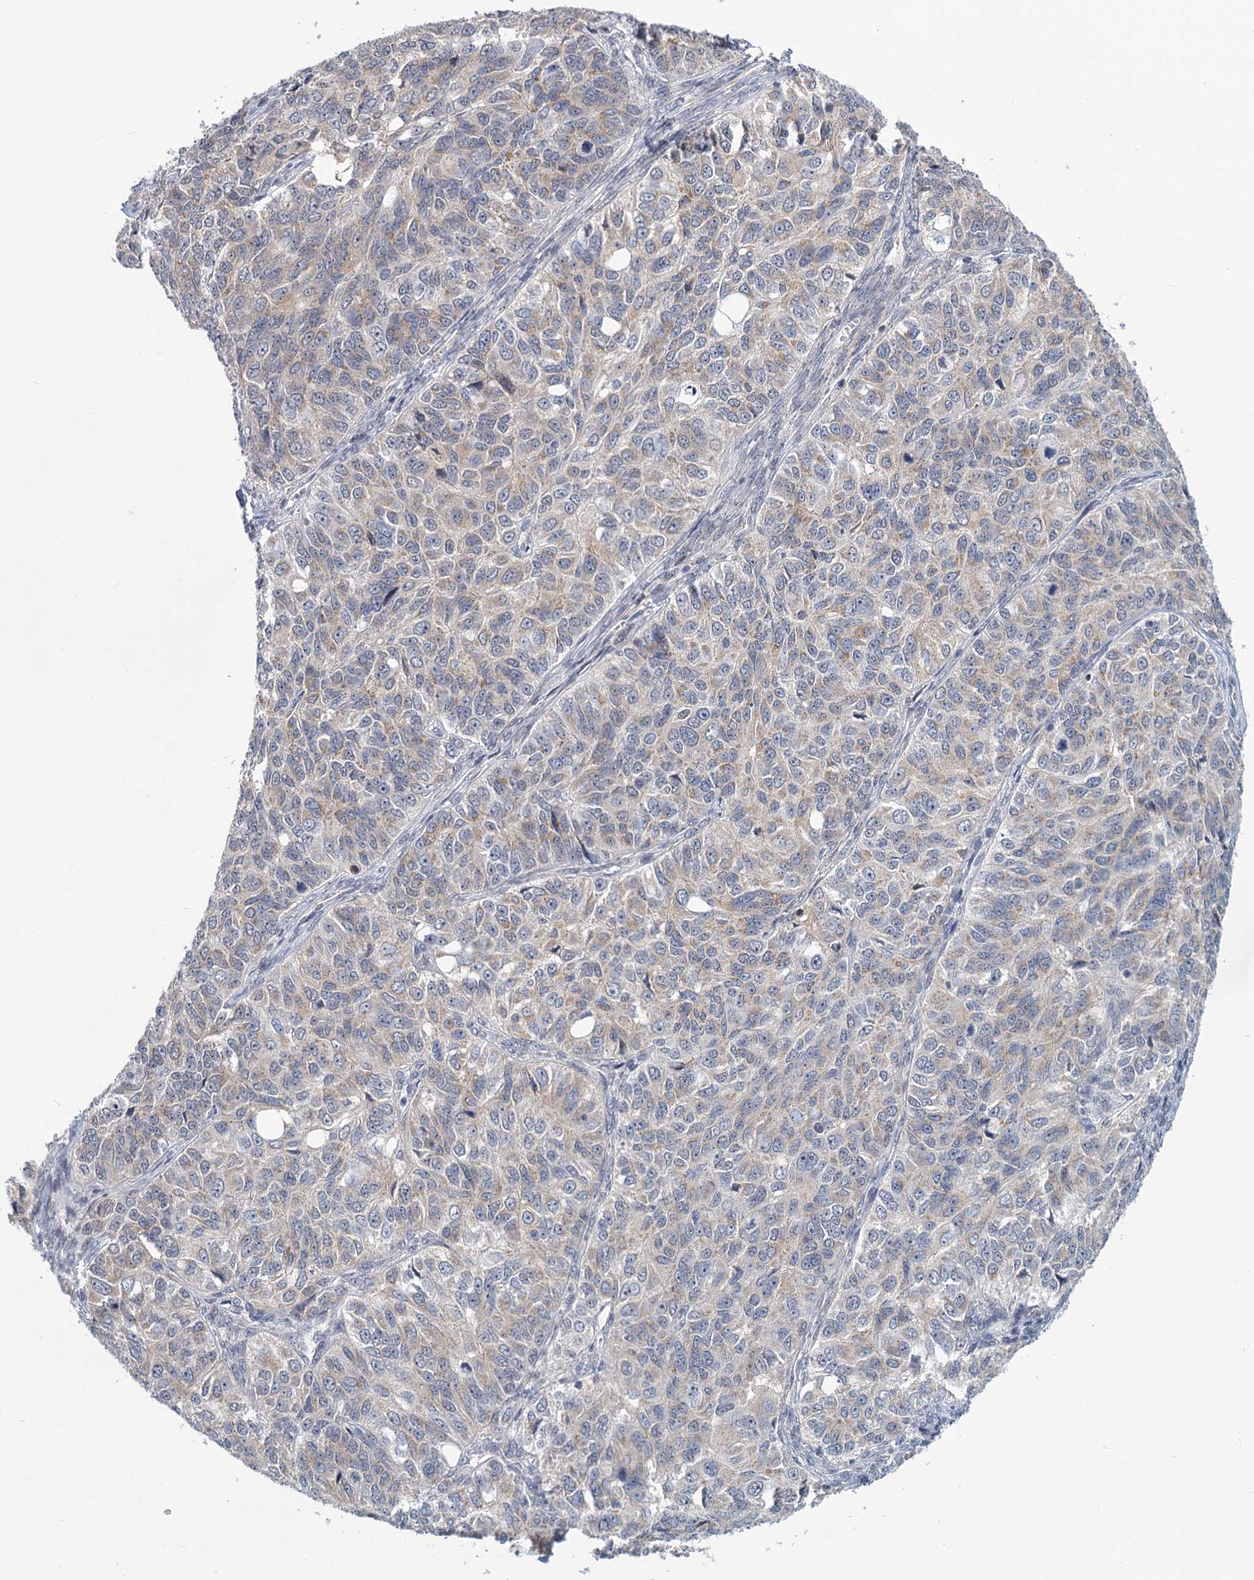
{"staining": {"intensity": "weak", "quantity": "<25%", "location": "cytoplasmic/membranous"}, "tissue": "ovarian cancer", "cell_type": "Tumor cells", "image_type": "cancer", "snomed": [{"axis": "morphology", "description": "Carcinoma, endometroid"}, {"axis": "topography", "description": "Ovary"}], "caption": "Ovarian cancer stained for a protein using immunohistochemistry (IHC) displays no expression tumor cells.", "gene": "STAP1", "patient": {"sex": "female", "age": 51}}